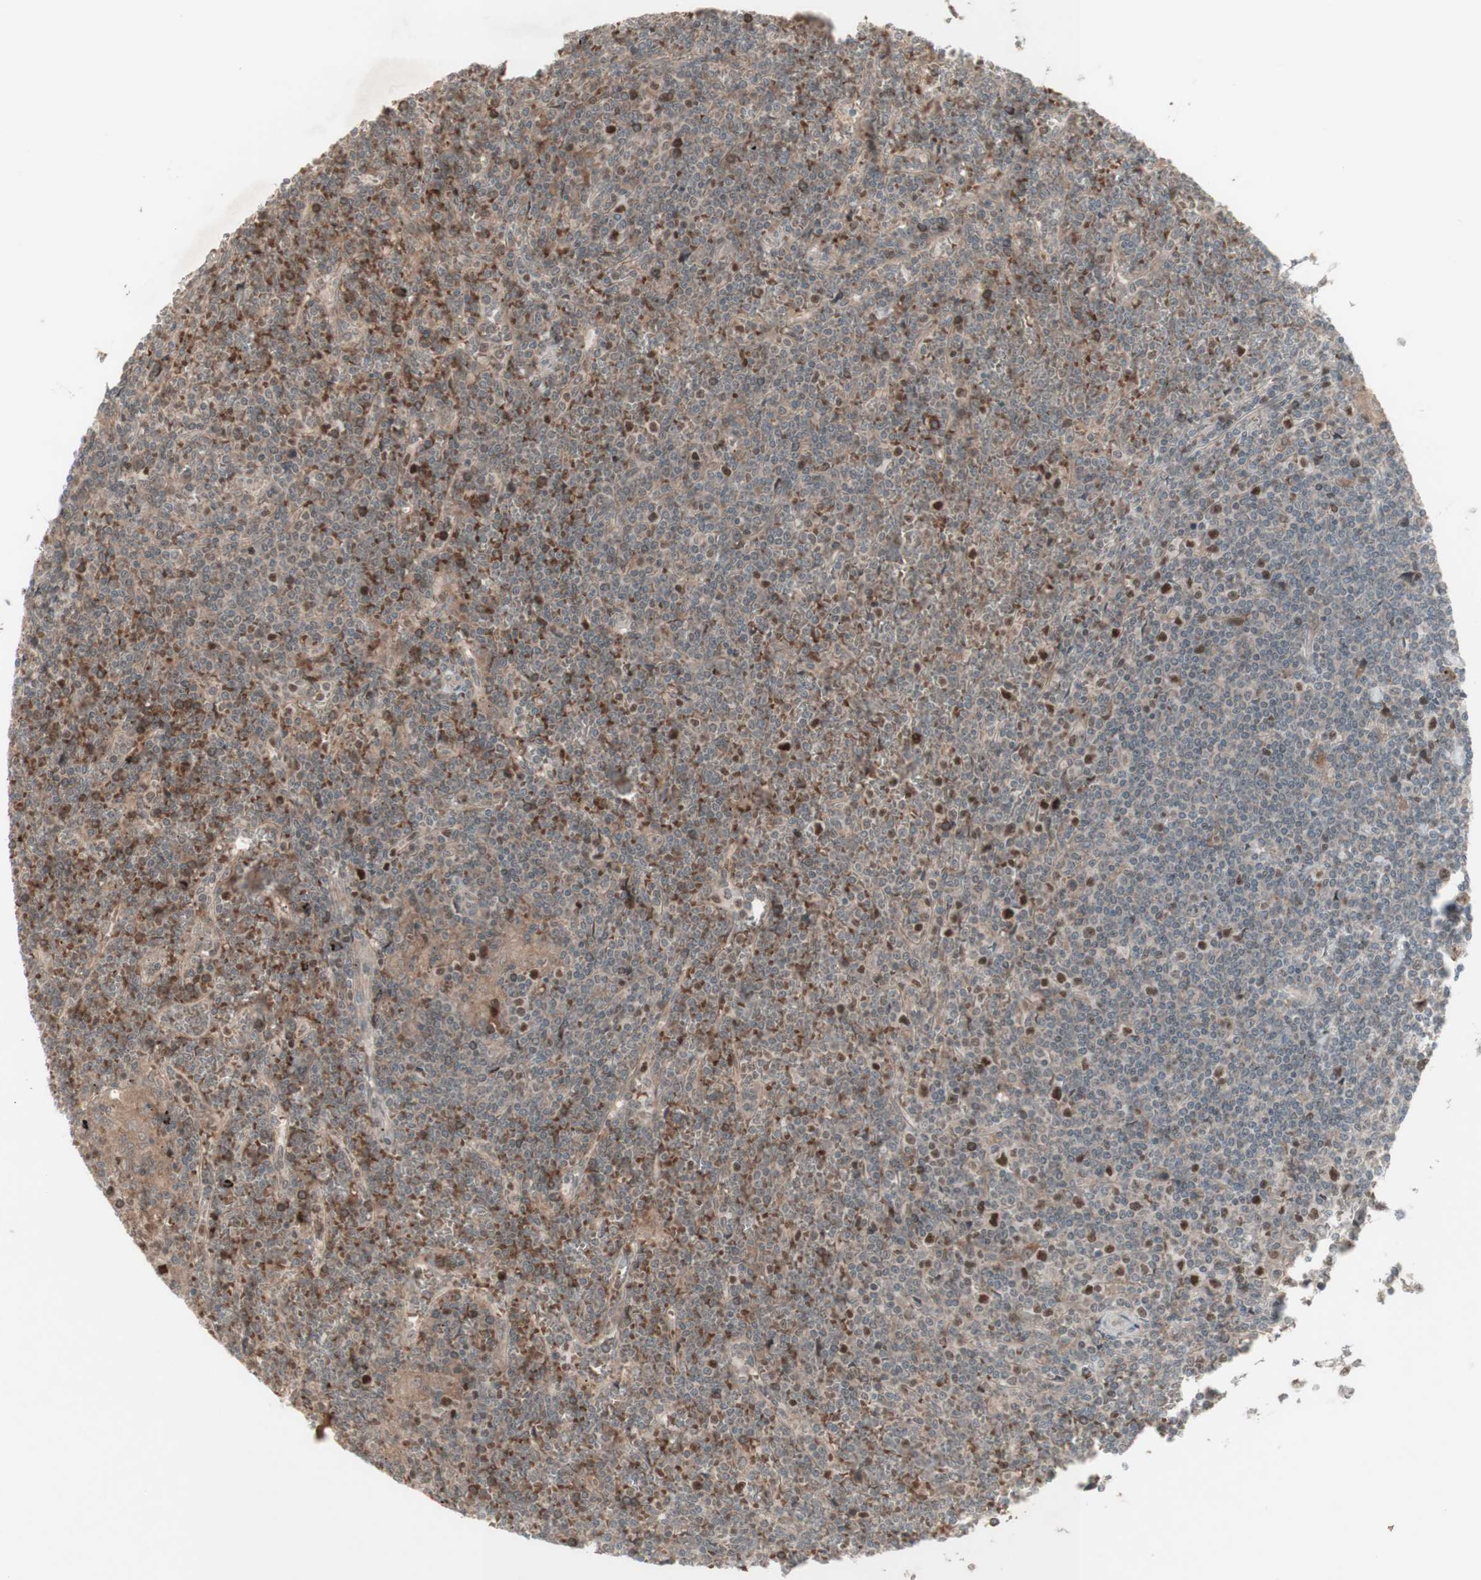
{"staining": {"intensity": "strong", "quantity": "<25%", "location": "nuclear"}, "tissue": "lymphoma", "cell_type": "Tumor cells", "image_type": "cancer", "snomed": [{"axis": "morphology", "description": "Malignant lymphoma, non-Hodgkin's type, Low grade"}, {"axis": "topography", "description": "Spleen"}], "caption": "This photomicrograph displays malignant lymphoma, non-Hodgkin's type (low-grade) stained with immunohistochemistry to label a protein in brown. The nuclear of tumor cells show strong positivity for the protein. Nuclei are counter-stained blue.", "gene": "MSH6", "patient": {"sex": "female", "age": 19}}